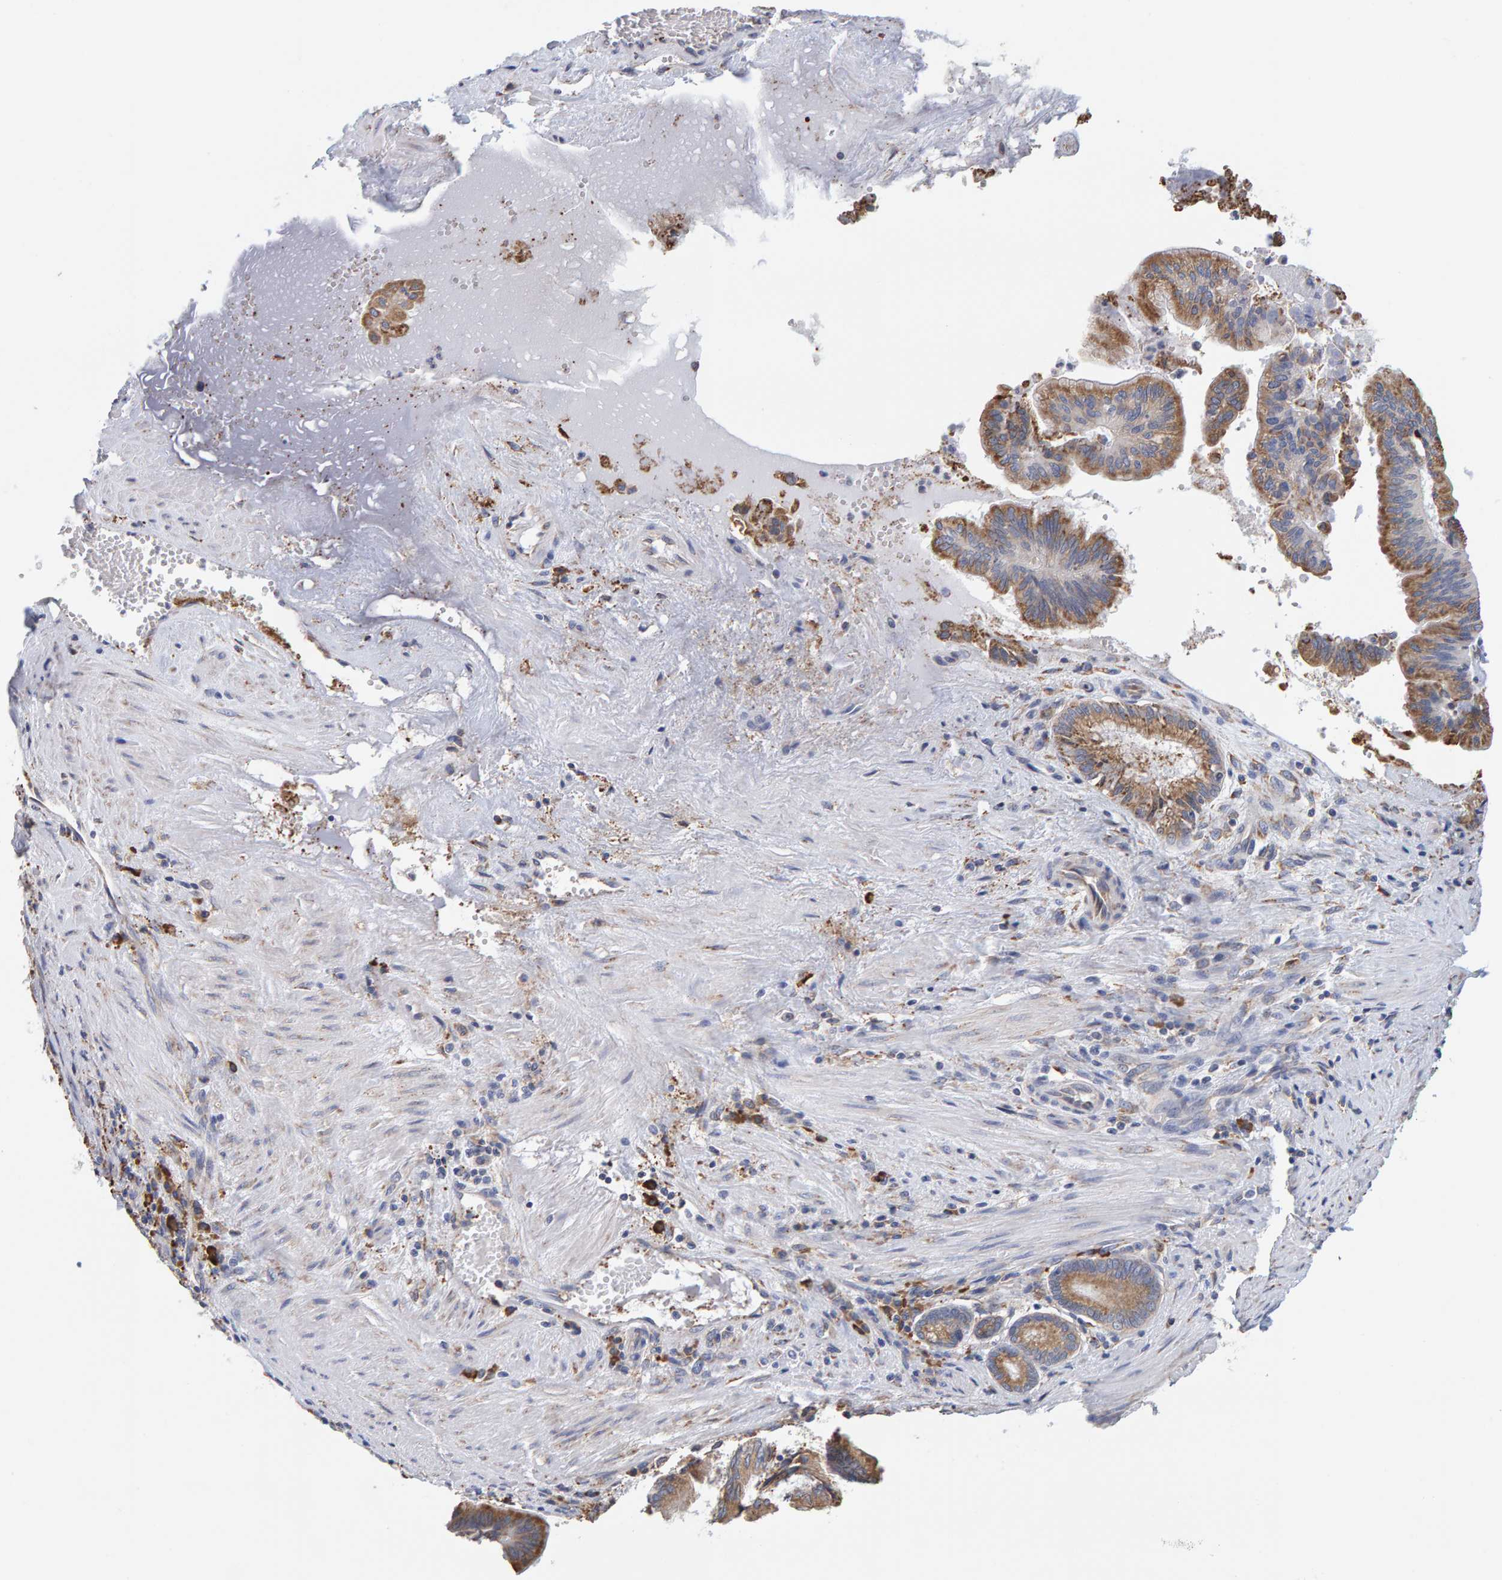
{"staining": {"intensity": "moderate", "quantity": "25%-75%", "location": "cytoplasmic/membranous"}, "tissue": "pancreatic cancer", "cell_type": "Tumor cells", "image_type": "cancer", "snomed": [{"axis": "morphology", "description": "Adenocarcinoma, NOS"}, {"axis": "topography", "description": "Pancreas"}], "caption": "Protein analysis of pancreatic adenocarcinoma tissue displays moderate cytoplasmic/membranous positivity in approximately 25%-75% of tumor cells. Using DAB (3,3'-diaminobenzidine) (brown) and hematoxylin (blue) stains, captured at high magnification using brightfield microscopy.", "gene": "SGPL1", "patient": {"sex": "male", "age": 82}}